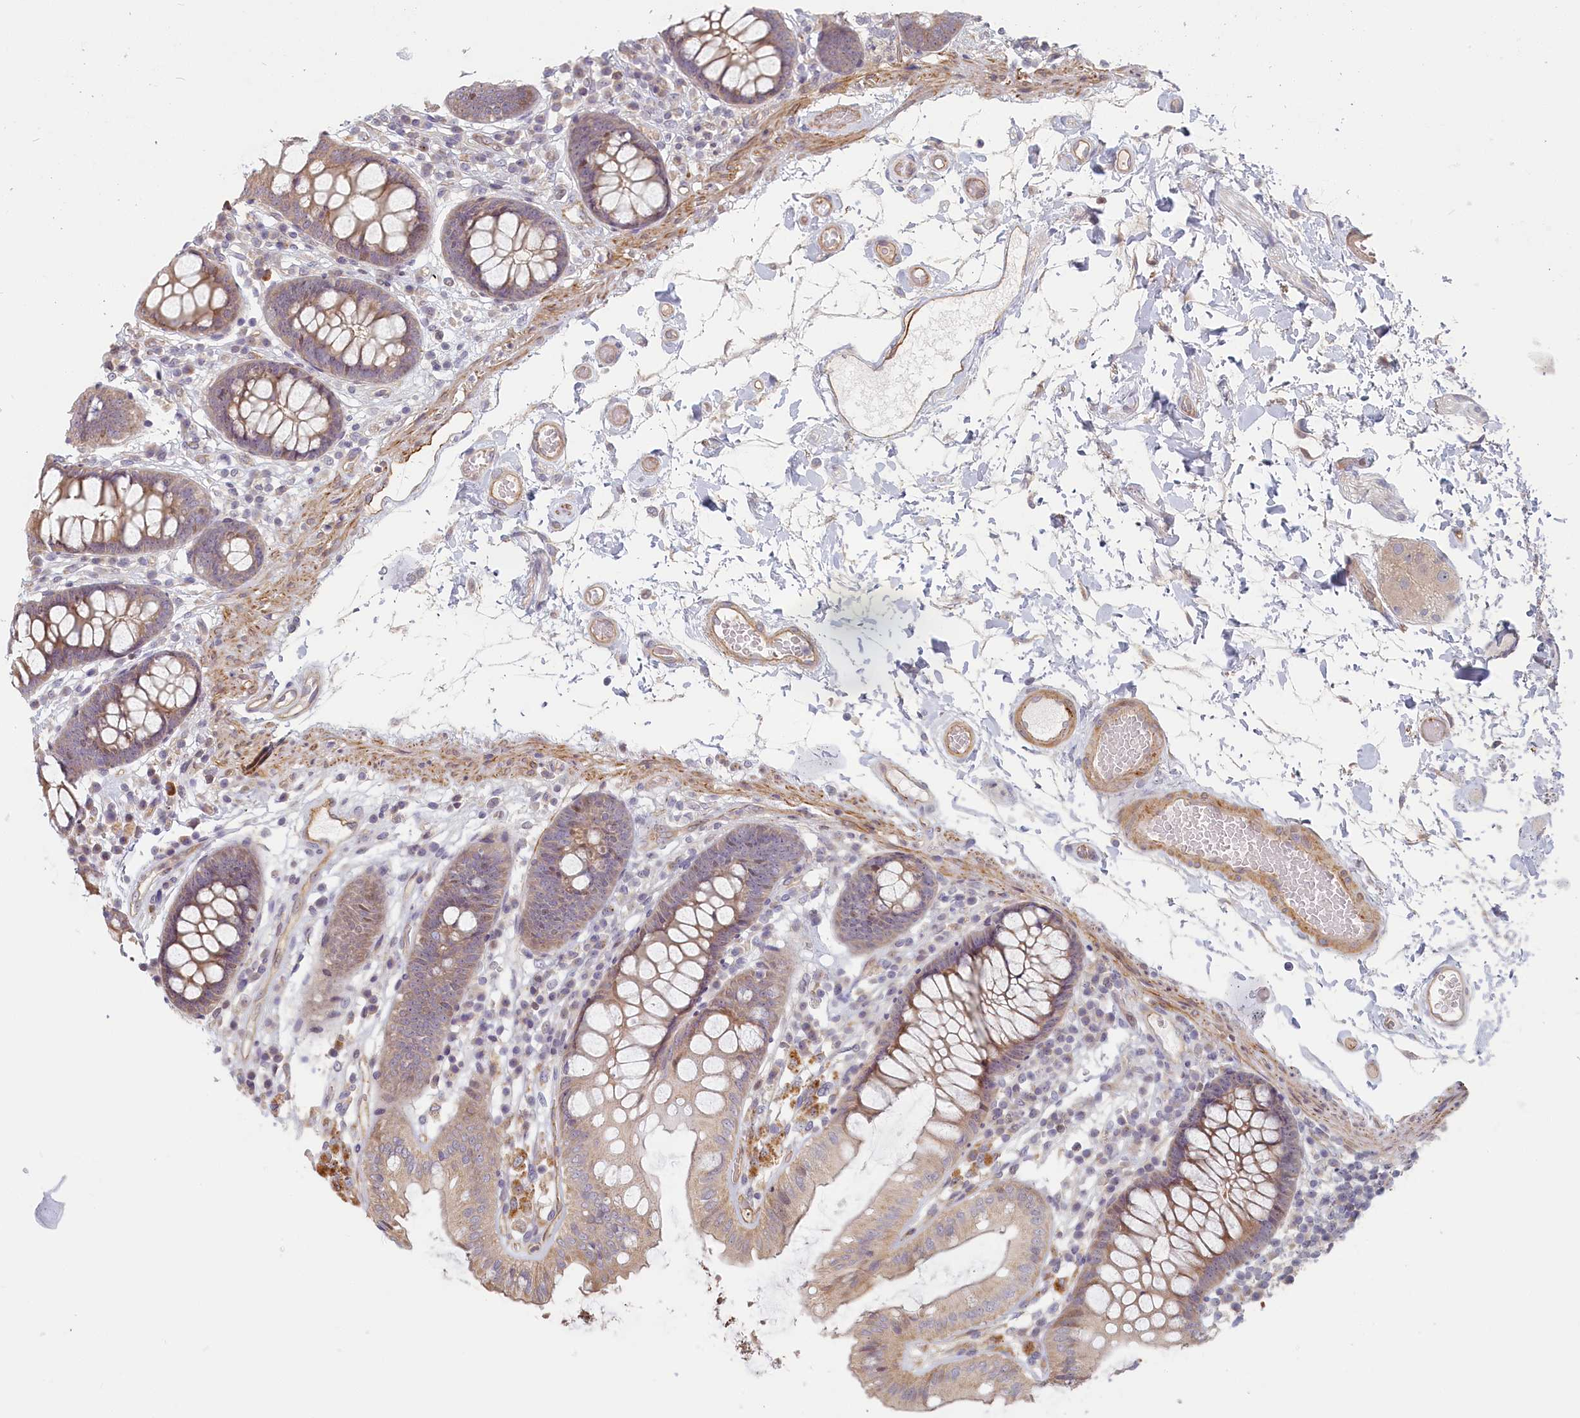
{"staining": {"intensity": "moderate", "quantity": ">75%", "location": "cytoplasmic/membranous"}, "tissue": "colon", "cell_type": "Endothelial cells", "image_type": "normal", "snomed": [{"axis": "morphology", "description": "Normal tissue, NOS"}, {"axis": "topography", "description": "Colon"}], "caption": "Moderate cytoplasmic/membranous staining is seen in approximately >75% of endothelial cells in normal colon. (brown staining indicates protein expression, while blue staining denotes nuclei).", "gene": "INTS4", "patient": {"sex": "male", "age": 84}}